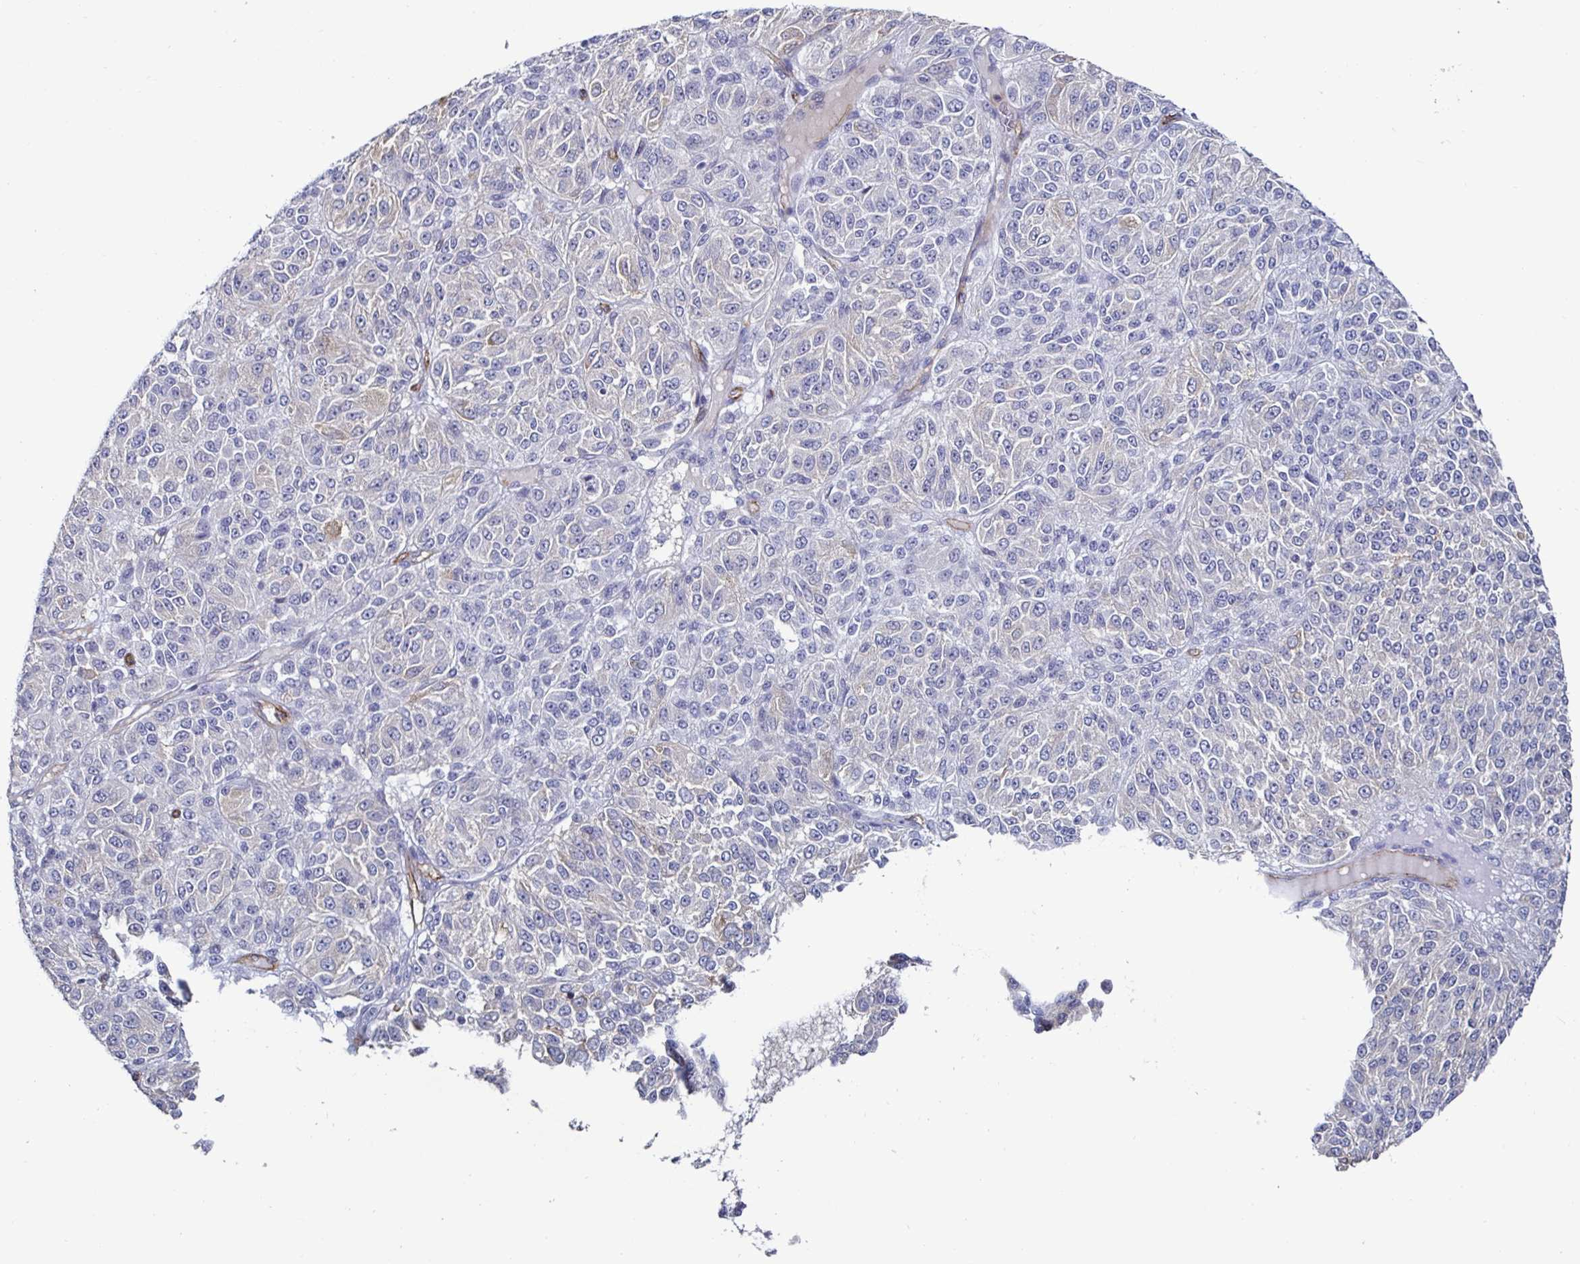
{"staining": {"intensity": "negative", "quantity": "none", "location": "none"}, "tissue": "melanoma", "cell_type": "Tumor cells", "image_type": "cancer", "snomed": [{"axis": "morphology", "description": "Malignant melanoma, Metastatic site"}, {"axis": "topography", "description": "Brain"}], "caption": "Tumor cells are negative for brown protein staining in melanoma.", "gene": "ACSBG2", "patient": {"sex": "female", "age": 56}}